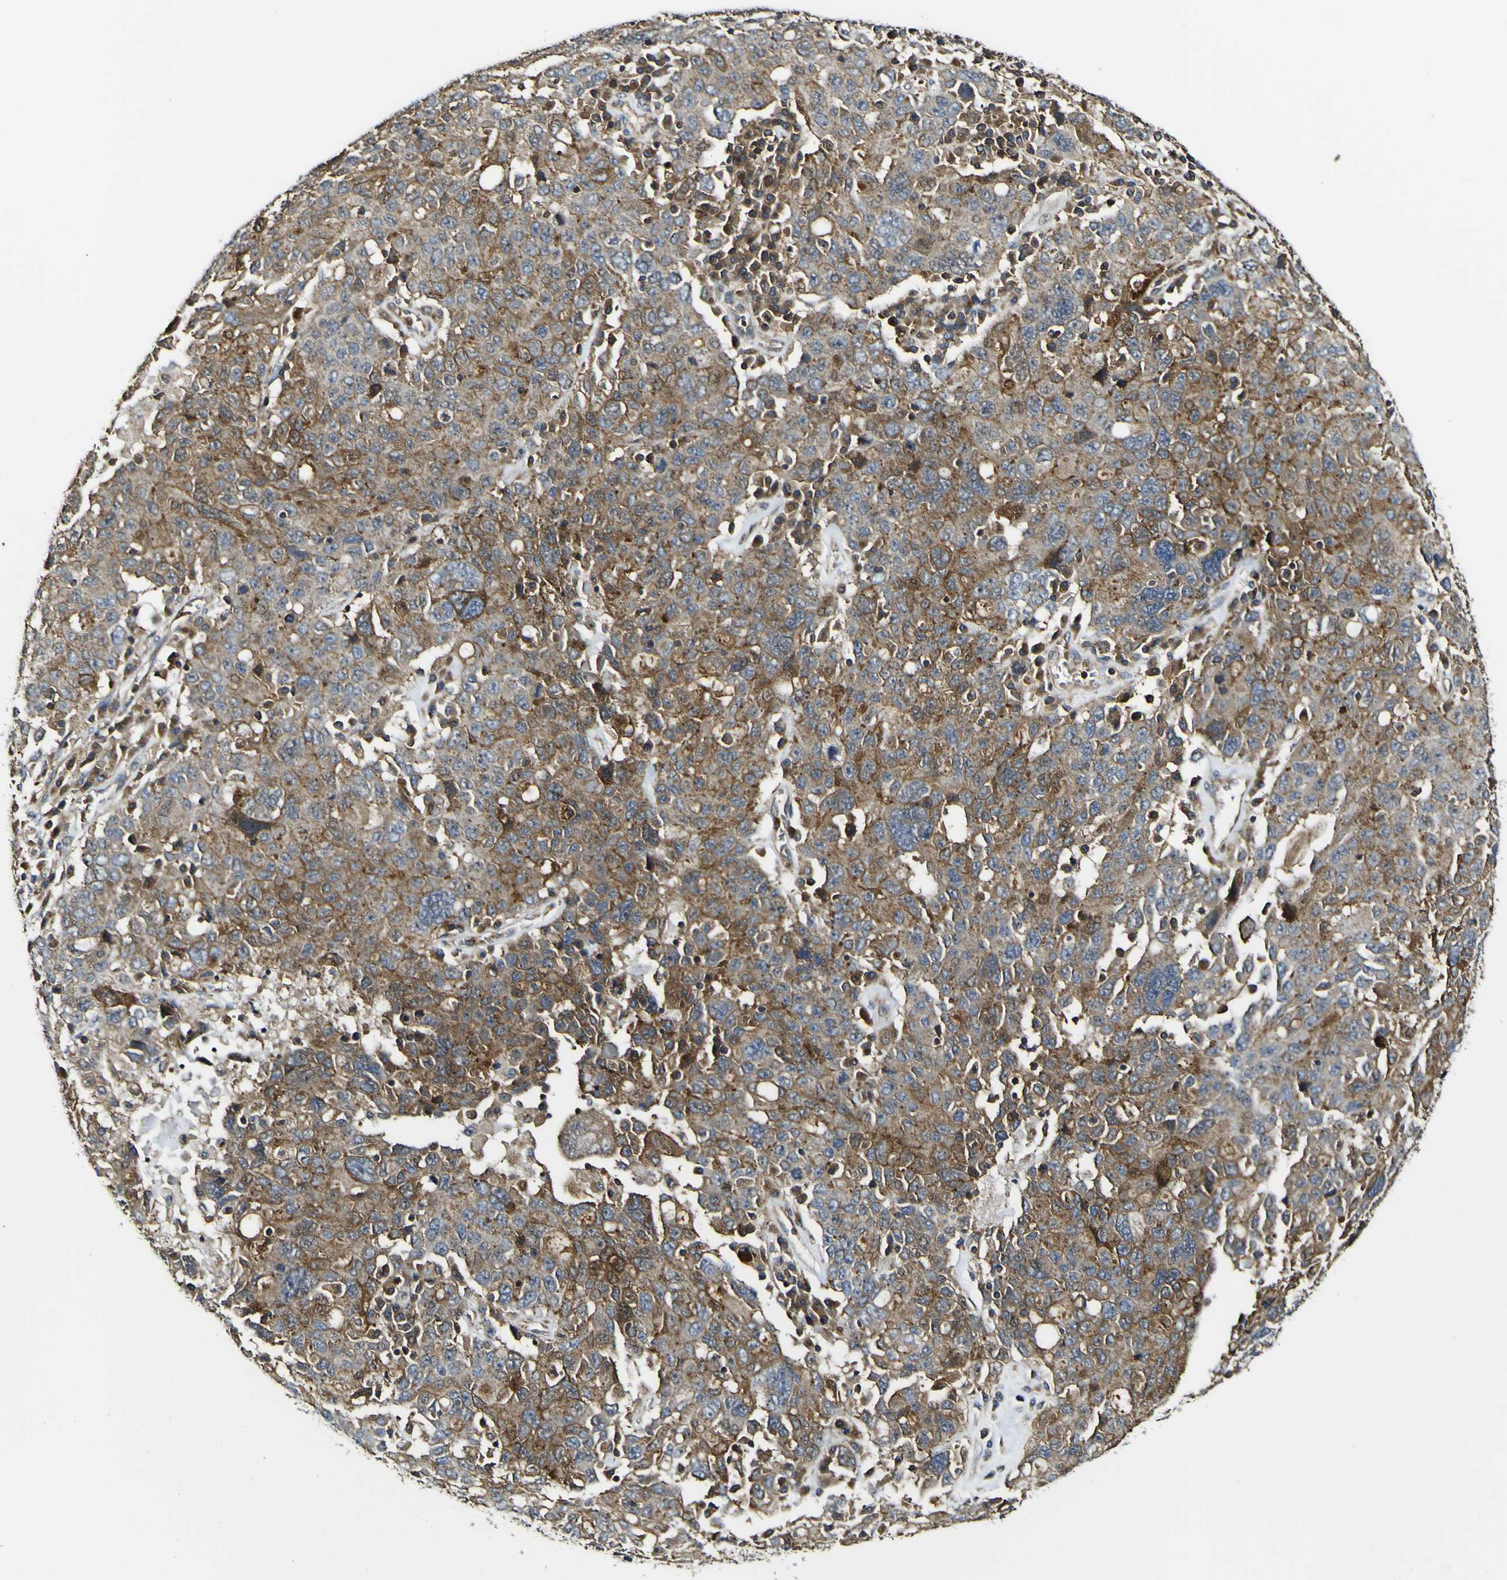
{"staining": {"intensity": "moderate", "quantity": ">75%", "location": "cytoplasmic/membranous"}, "tissue": "ovarian cancer", "cell_type": "Tumor cells", "image_type": "cancer", "snomed": [{"axis": "morphology", "description": "Carcinoma, endometroid"}, {"axis": "topography", "description": "Ovary"}], "caption": "This micrograph demonstrates immunohistochemistry (IHC) staining of human ovarian cancer, with medium moderate cytoplasmic/membranous staining in about >75% of tumor cells.", "gene": "TNIK", "patient": {"sex": "female", "age": 62}}